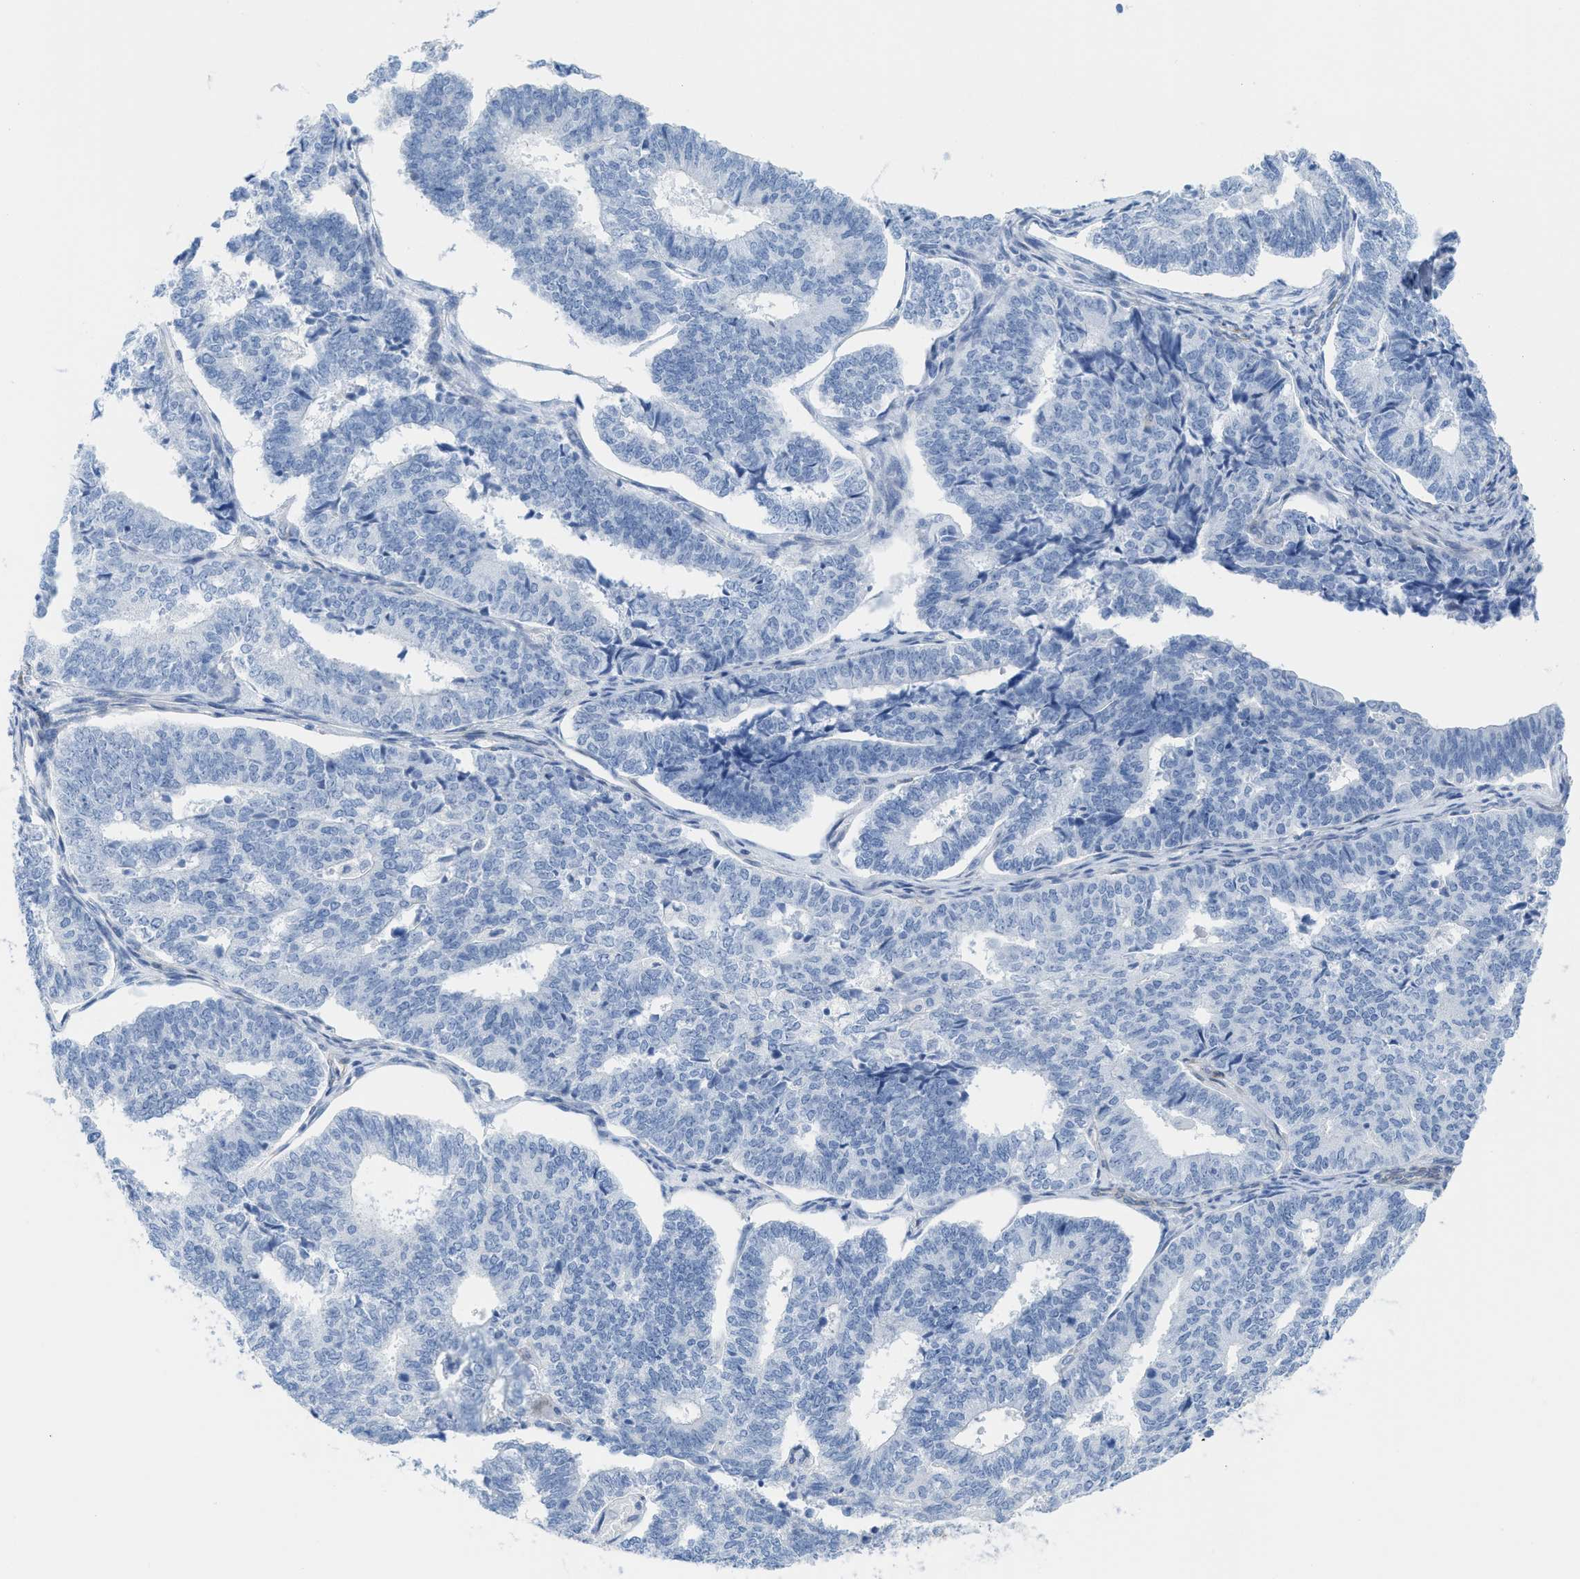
{"staining": {"intensity": "negative", "quantity": "none", "location": "none"}, "tissue": "endometrial cancer", "cell_type": "Tumor cells", "image_type": "cancer", "snomed": [{"axis": "morphology", "description": "Adenocarcinoma, NOS"}, {"axis": "topography", "description": "Endometrium"}], "caption": "Endometrial cancer stained for a protein using immunohistochemistry shows no expression tumor cells.", "gene": "TUB", "patient": {"sex": "female", "age": 70}}